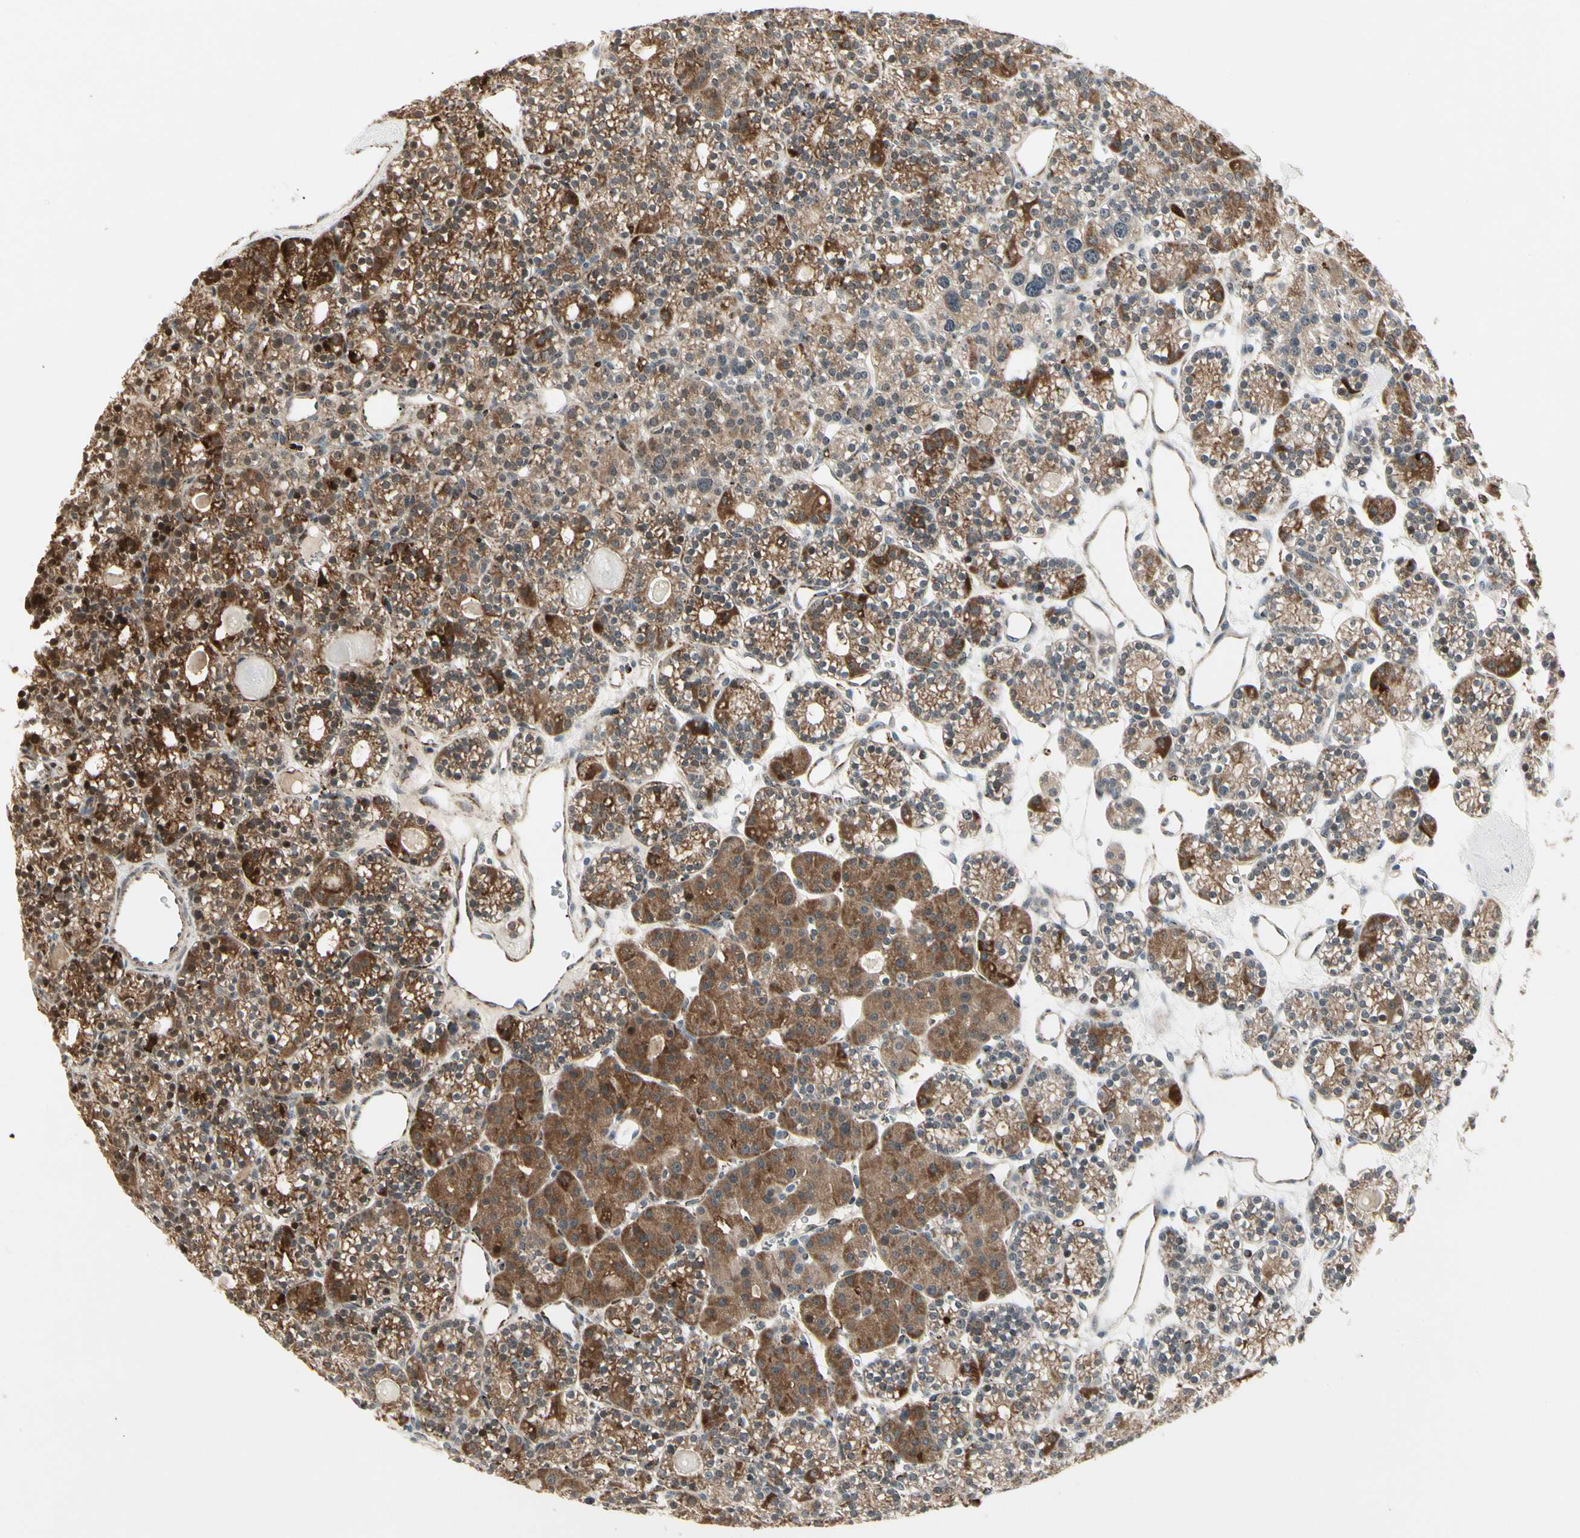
{"staining": {"intensity": "strong", "quantity": "25%-75%", "location": "cytoplasmic/membranous"}, "tissue": "parathyroid gland", "cell_type": "Glandular cells", "image_type": "normal", "snomed": [{"axis": "morphology", "description": "Normal tissue, NOS"}, {"axis": "topography", "description": "Parathyroid gland"}], "caption": "Protein analysis of normal parathyroid gland shows strong cytoplasmic/membranous positivity in approximately 25%-75% of glandular cells.", "gene": "TMEM176A", "patient": {"sex": "female", "age": 64}}